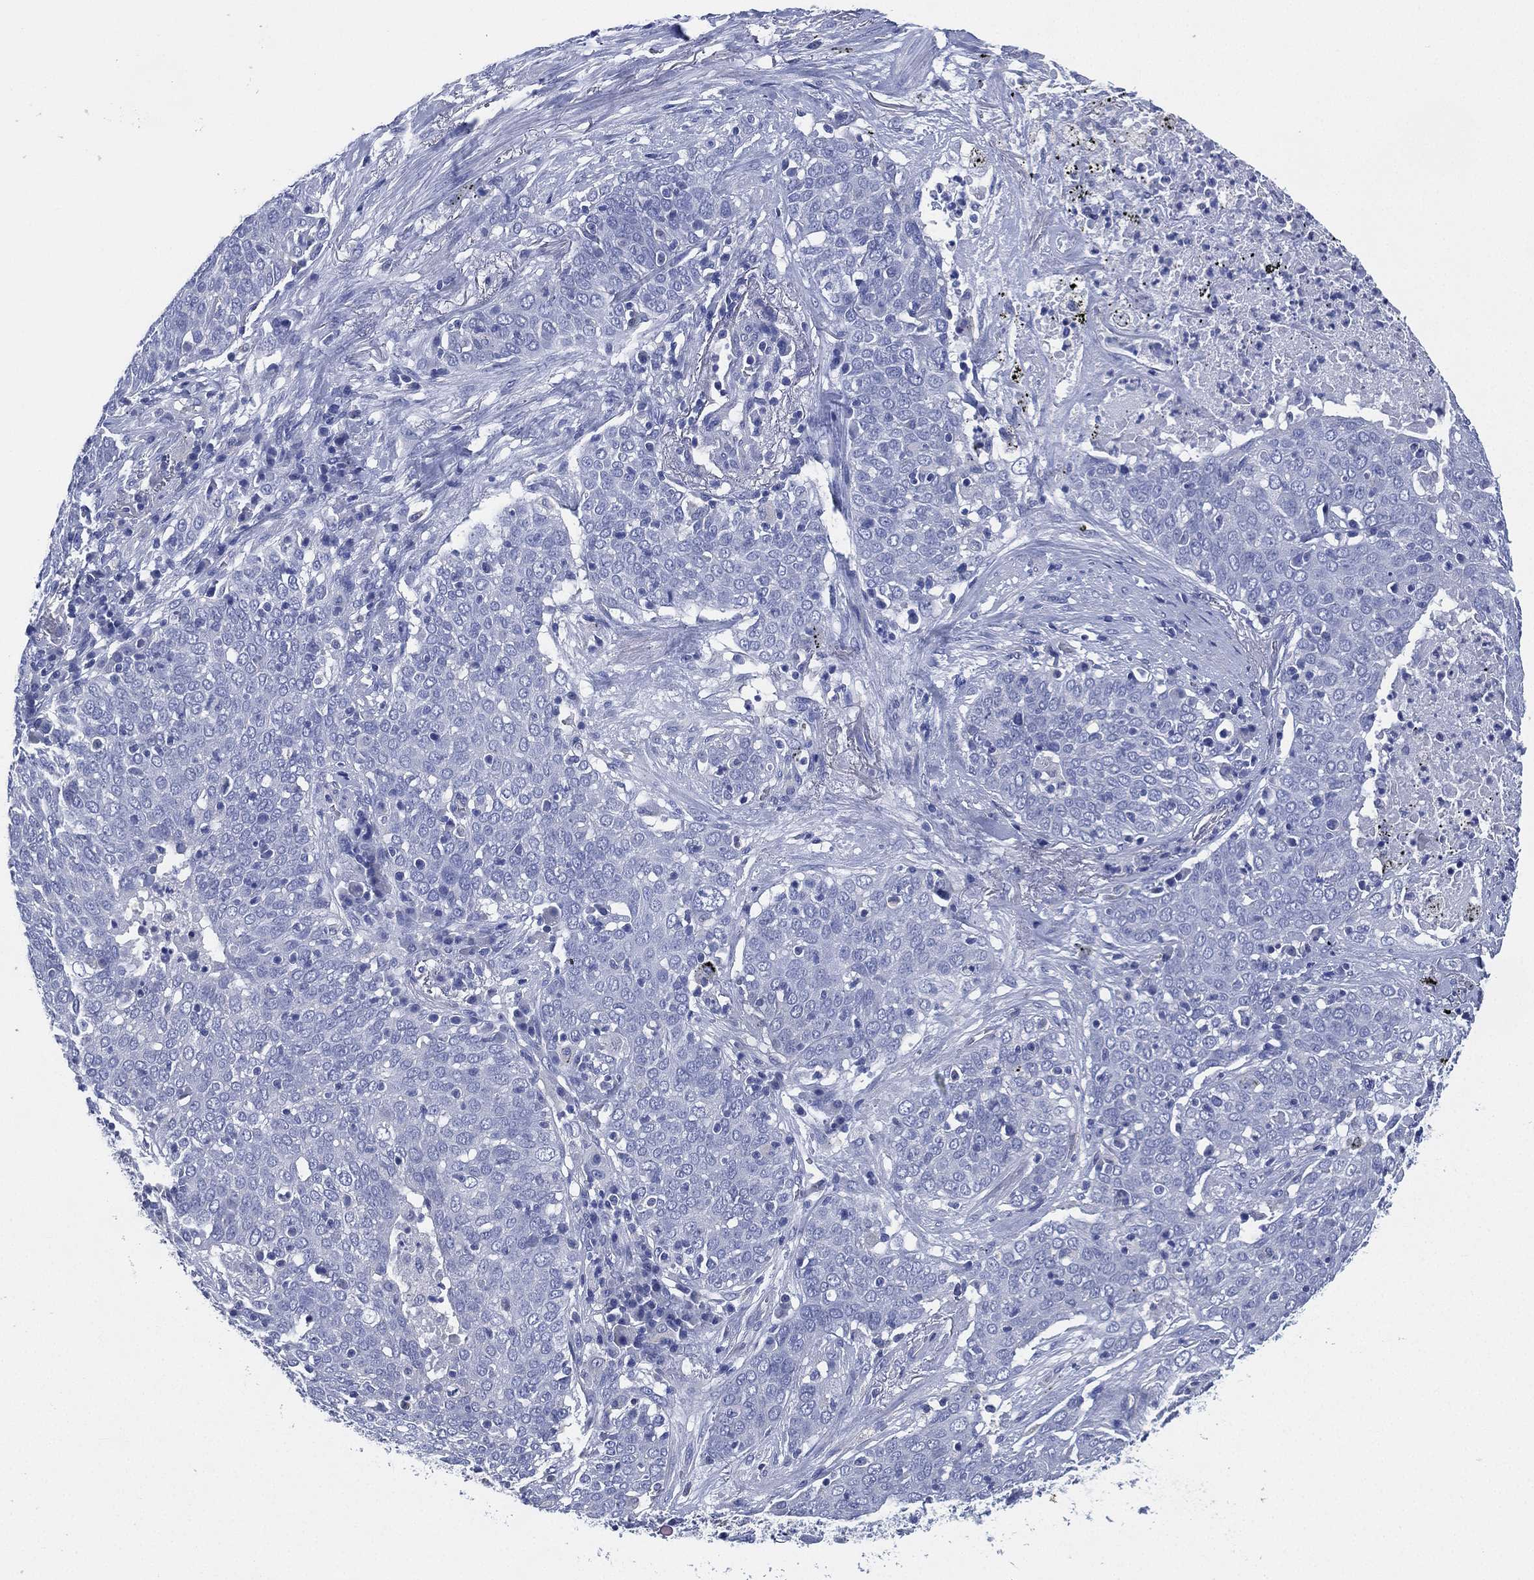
{"staining": {"intensity": "negative", "quantity": "none", "location": "none"}, "tissue": "lung cancer", "cell_type": "Tumor cells", "image_type": "cancer", "snomed": [{"axis": "morphology", "description": "Squamous cell carcinoma, NOS"}, {"axis": "topography", "description": "Lung"}], "caption": "Immunohistochemistry photomicrograph of neoplastic tissue: human squamous cell carcinoma (lung) stained with DAB (3,3'-diaminobenzidine) demonstrates no significant protein staining in tumor cells. (DAB immunohistochemistry, high magnification).", "gene": "CCDC70", "patient": {"sex": "male", "age": 82}}